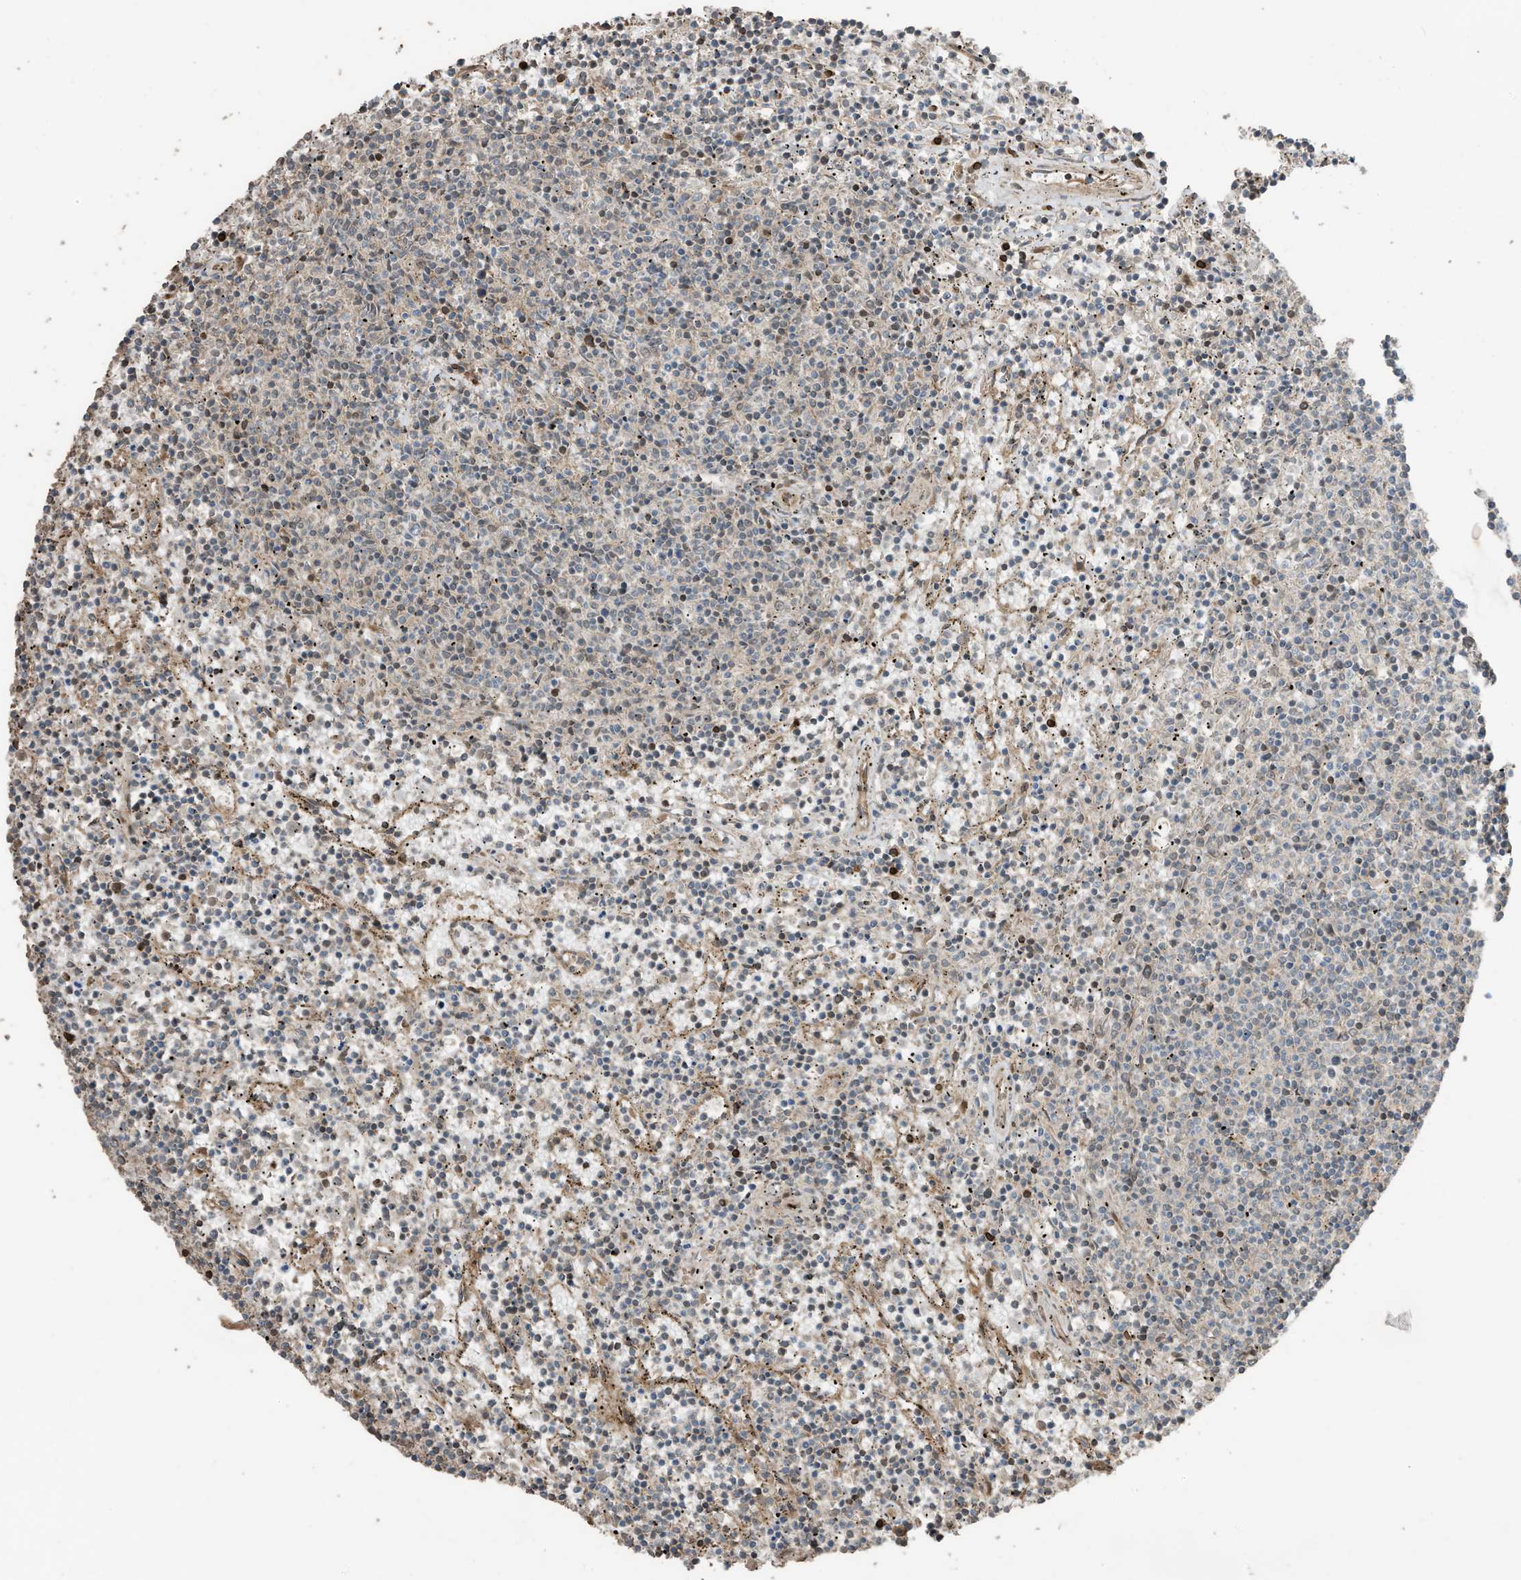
{"staining": {"intensity": "negative", "quantity": "none", "location": "none"}, "tissue": "lymphoma", "cell_type": "Tumor cells", "image_type": "cancer", "snomed": [{"axis": "morphology", "description": "Malignant lymphoma, non-Hodgkin's type, Low grade"}, {"axis": "topography", "description": "Spleen"}], "caption": "Immunohistochemical staining of lymphoma exhibits no significant positivity in tumor cells.", "gene": "ZNF653", "patient": {"sex": "female", "age": 50}}